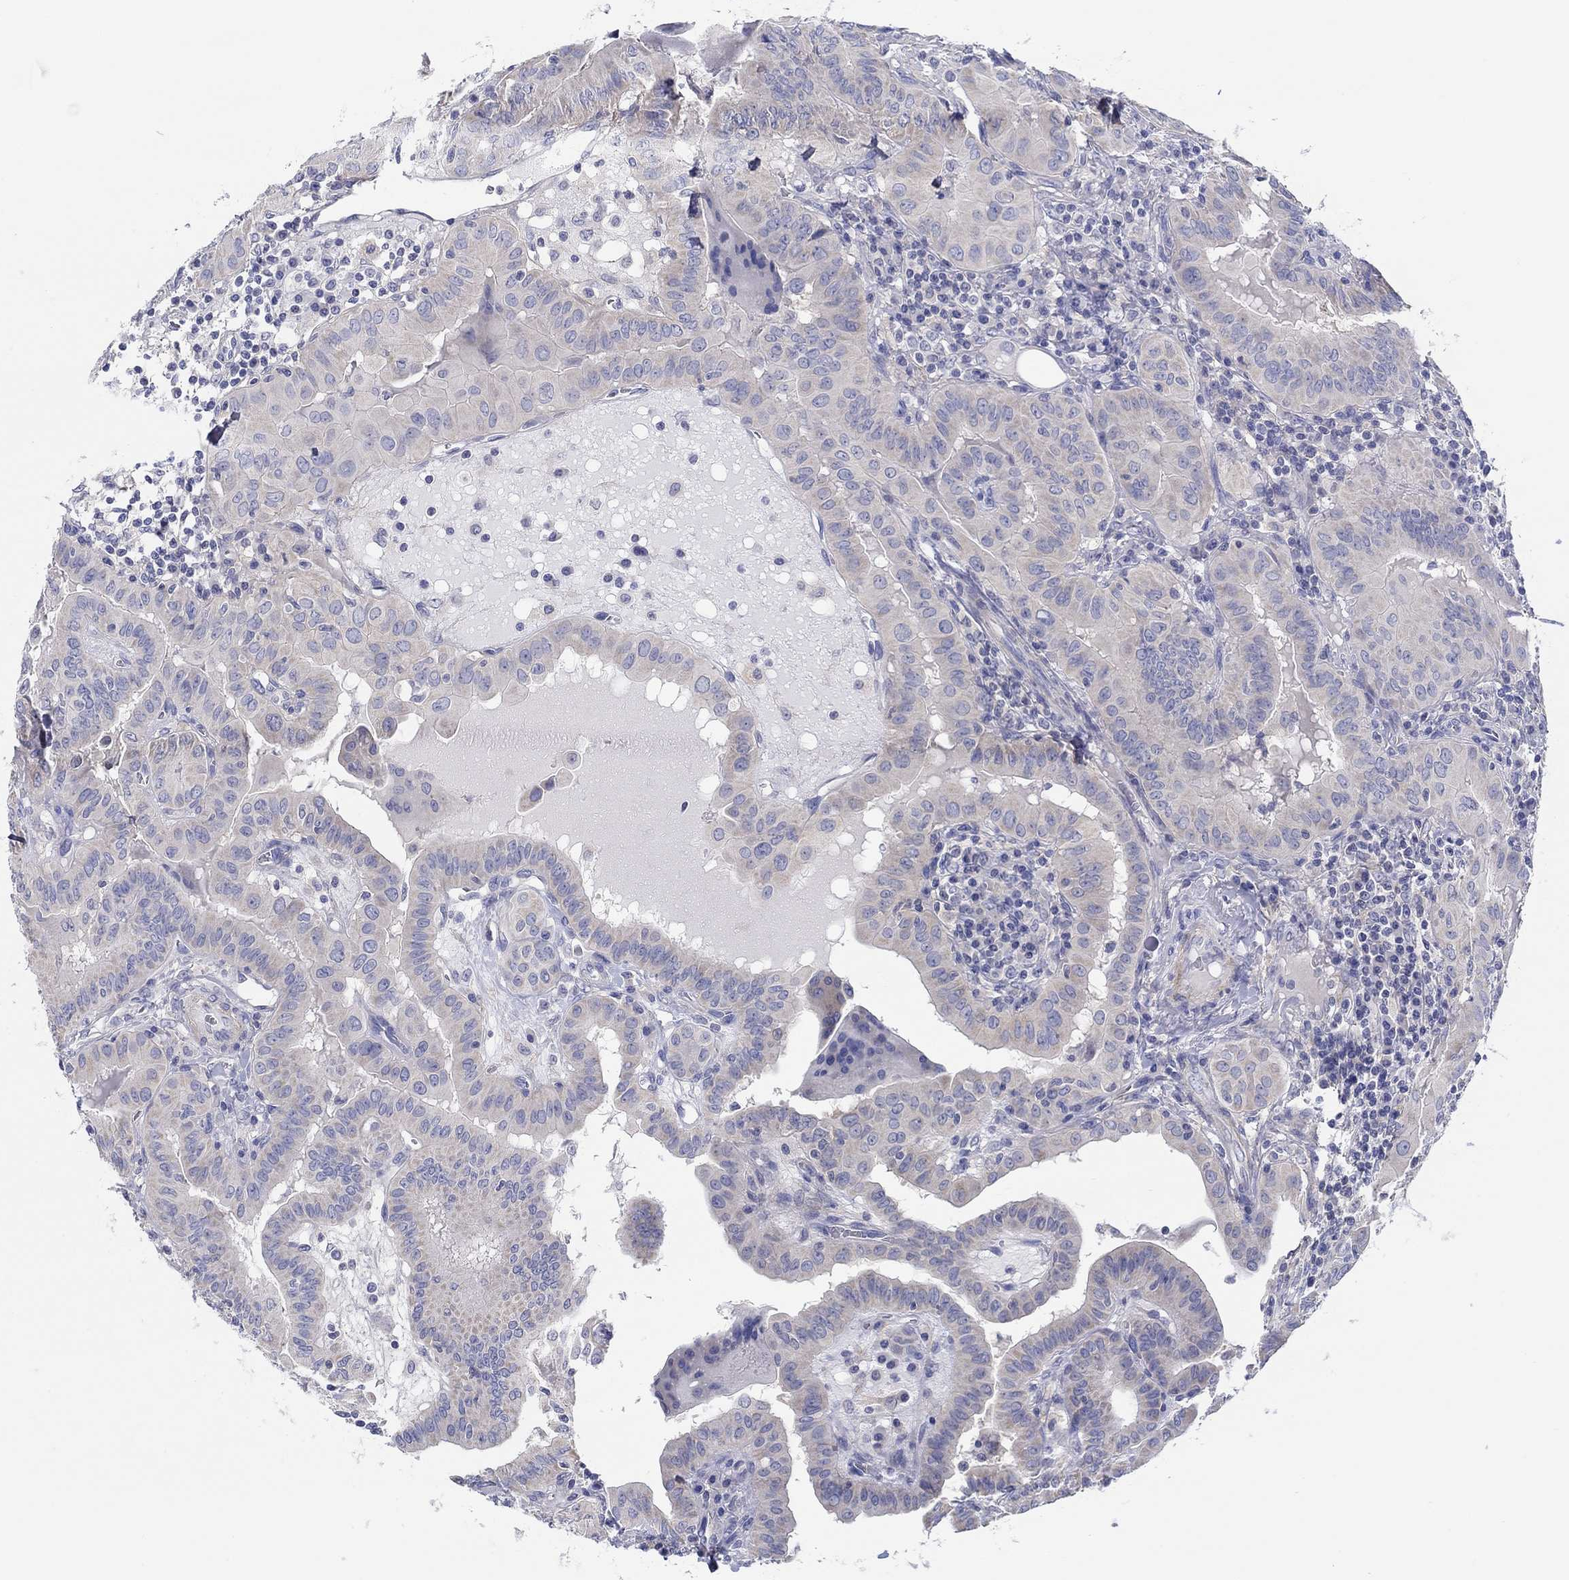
{"staining": {"intensity": "negative", "quantity": "none", "location": "none"}, "tissue": "thyroid cancer", "cell_type": "Tumor cells", "image_type": "cancer", "snomed": [{"axis": "morphology", "description": "Papillary adenocarcinoma, NOS"}, {"axis": "topography", "description": "Thyroid gland"}], "caption": "Papillary adenocarcinoma (thyroid) stained for a protein using immunohistochemistry displays no expression tumor cells.", "gene": "HAPLN4", "patient": {"sex": "female", "age": 37}}